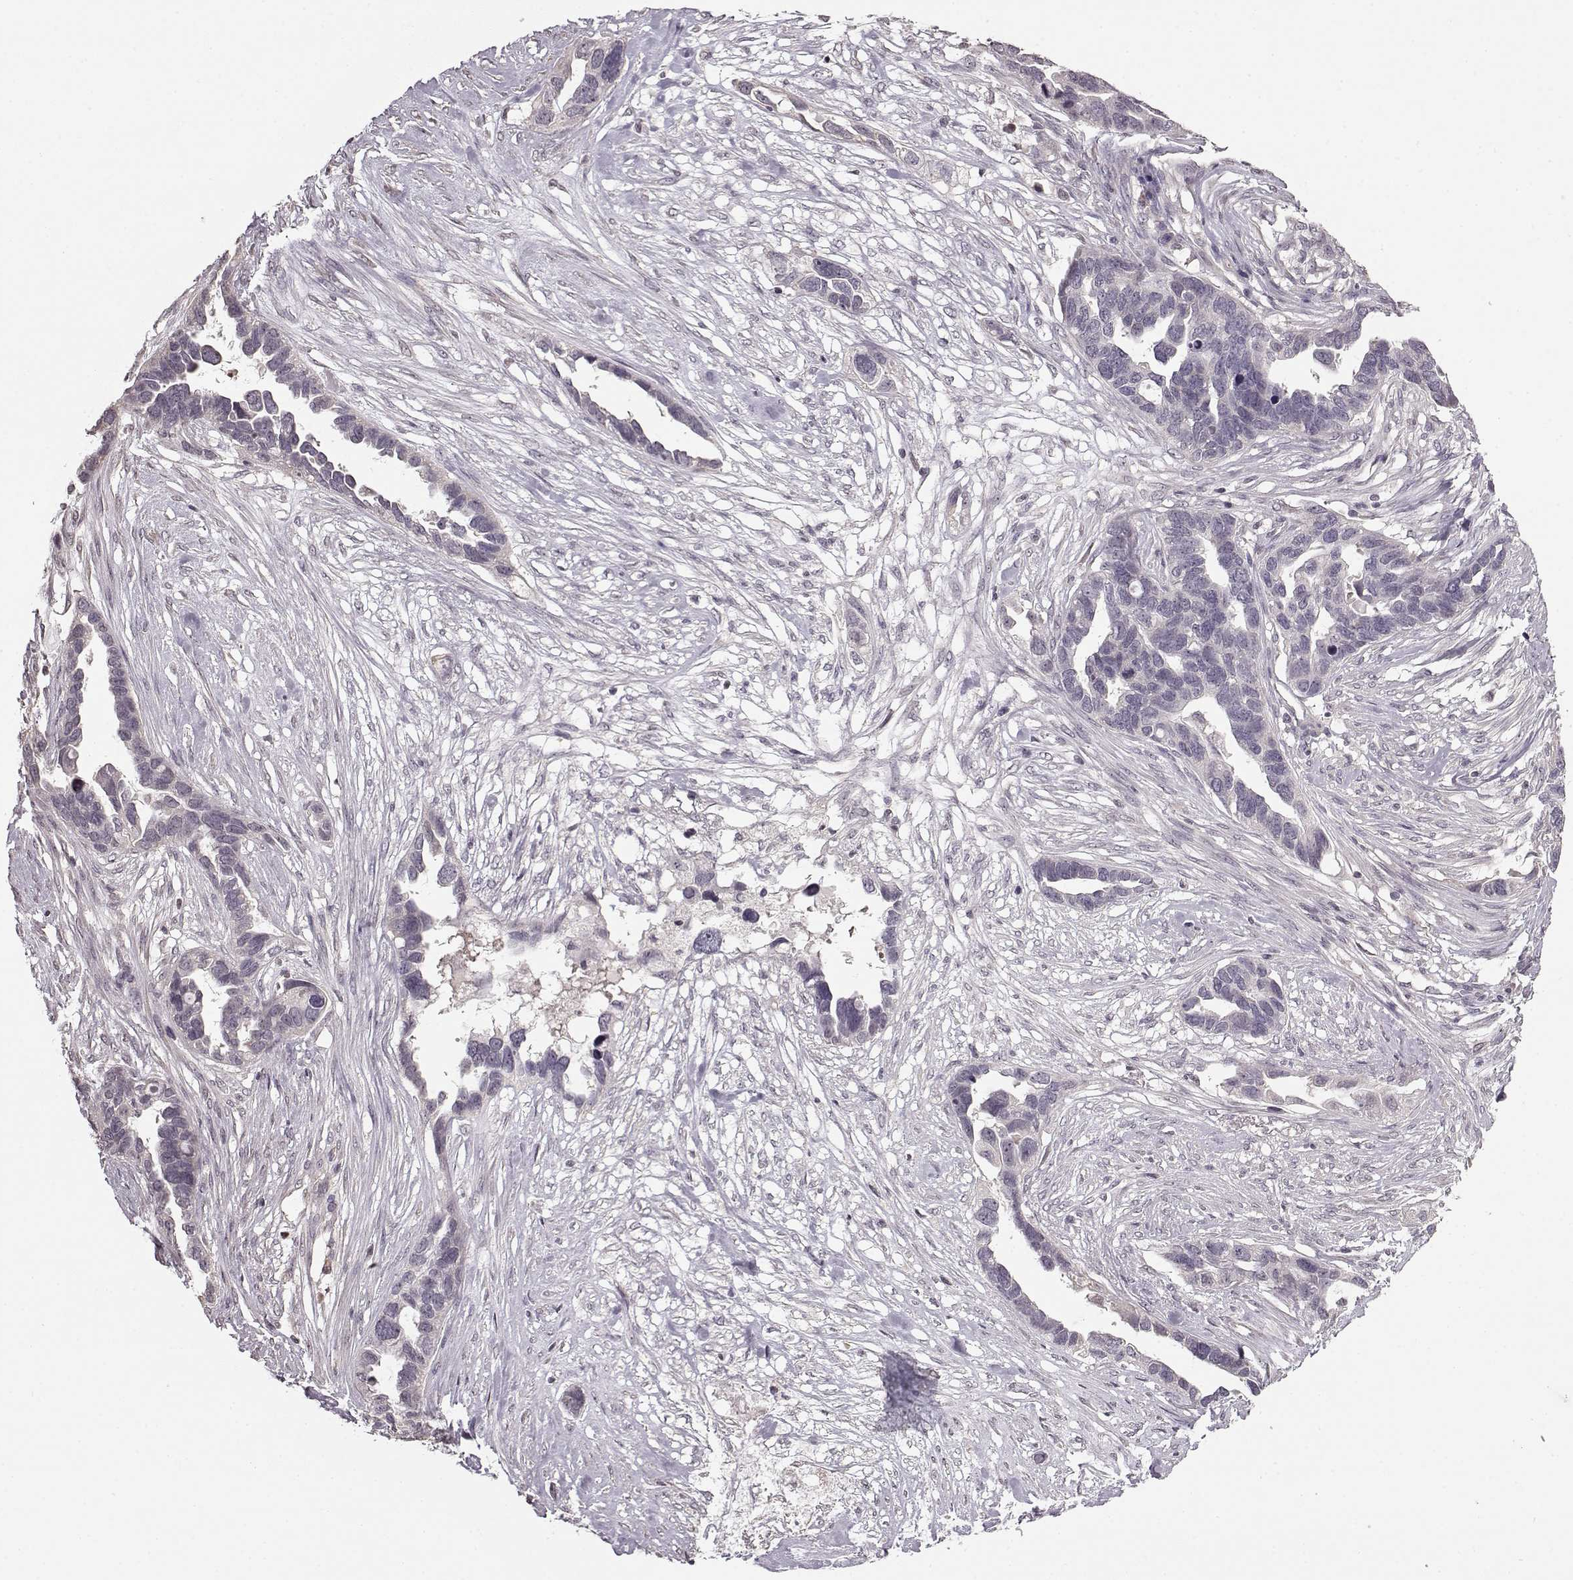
{"staining": {"intensity": "negative", "quantity": "none", "location": "none"}, "tissue": "ovarian cancer", "cell_type": "Tumor cells", "image_type": "cancer", "snomed": [{"axis": "morphology", "description": "Cystadenocarcinoma, serous, NOS"}, {"axis": "topography", "description": "Ovary"}], "caption": "Immunohistochemistry (IHC) of human ovarian cancer reveals no staining in tumor cells. Brightfield microscopy of immunohistochemistry stained with DAB (3,3'-diaminobenzidine) (brown) and hematoxylin (blue), captured at high magnification.", "gene": "FSHB", "patient": {"sex": "female", "age": 54}}